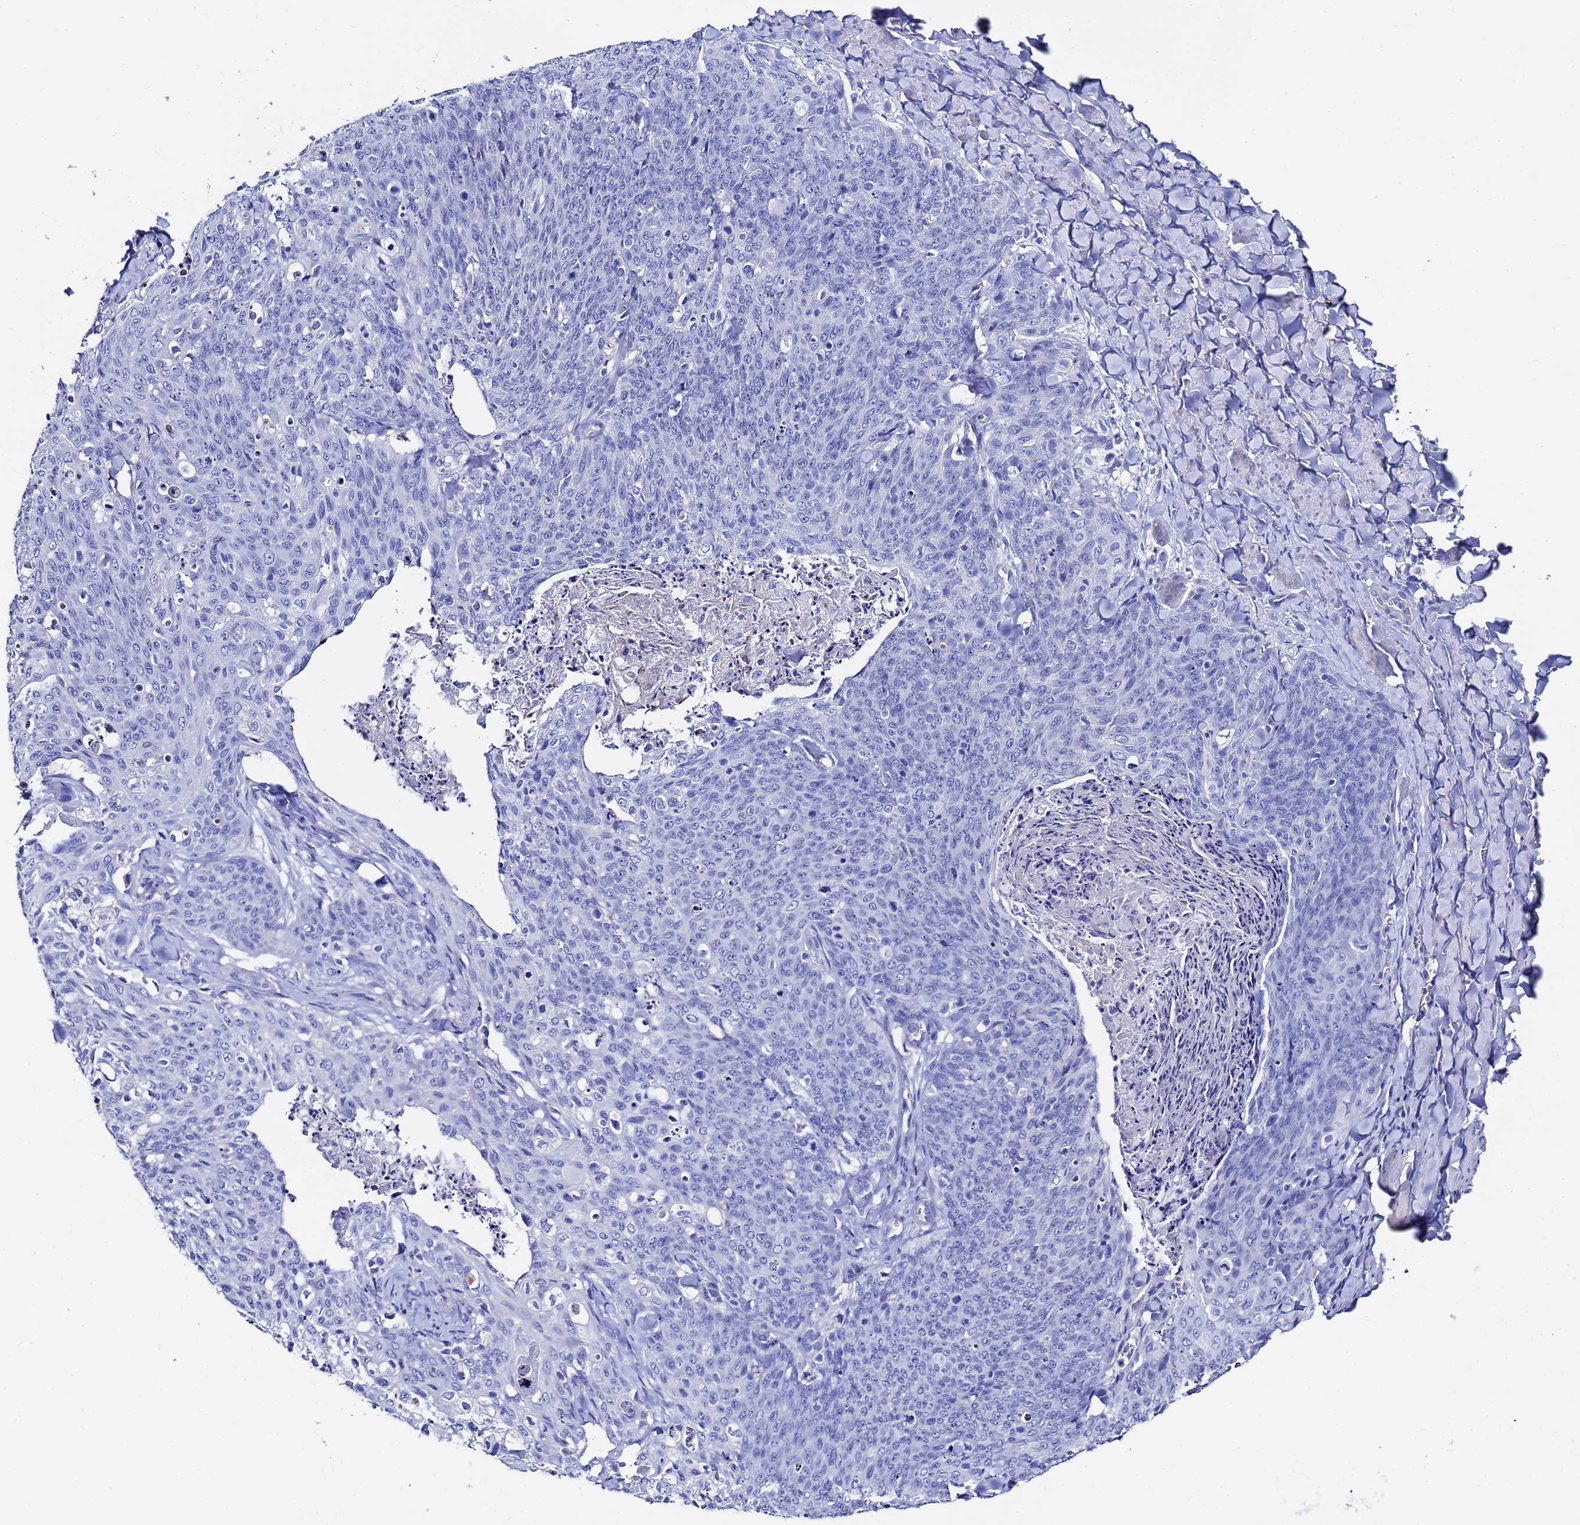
{"staining": {"intensity": "negative", "quantity": "none", "location": "none"}, "tissue": "skin cancer", "cell_type": "Tumor cells", "image_type": "cancer", "snomed": [{"axis": "morphology", "description": "Squamous cell carcinoma, NOS"}, {"axis": "topography", "description": "Skin"}, {"axis": "topography", "description": "Vulva"}], "caption": "Human skin squamous cell carcinoma stained for a protein using IHC reveals no expression in tumor cells.", "gene": "ZNF26", "patient": {"sex": "female", "age": 85}}